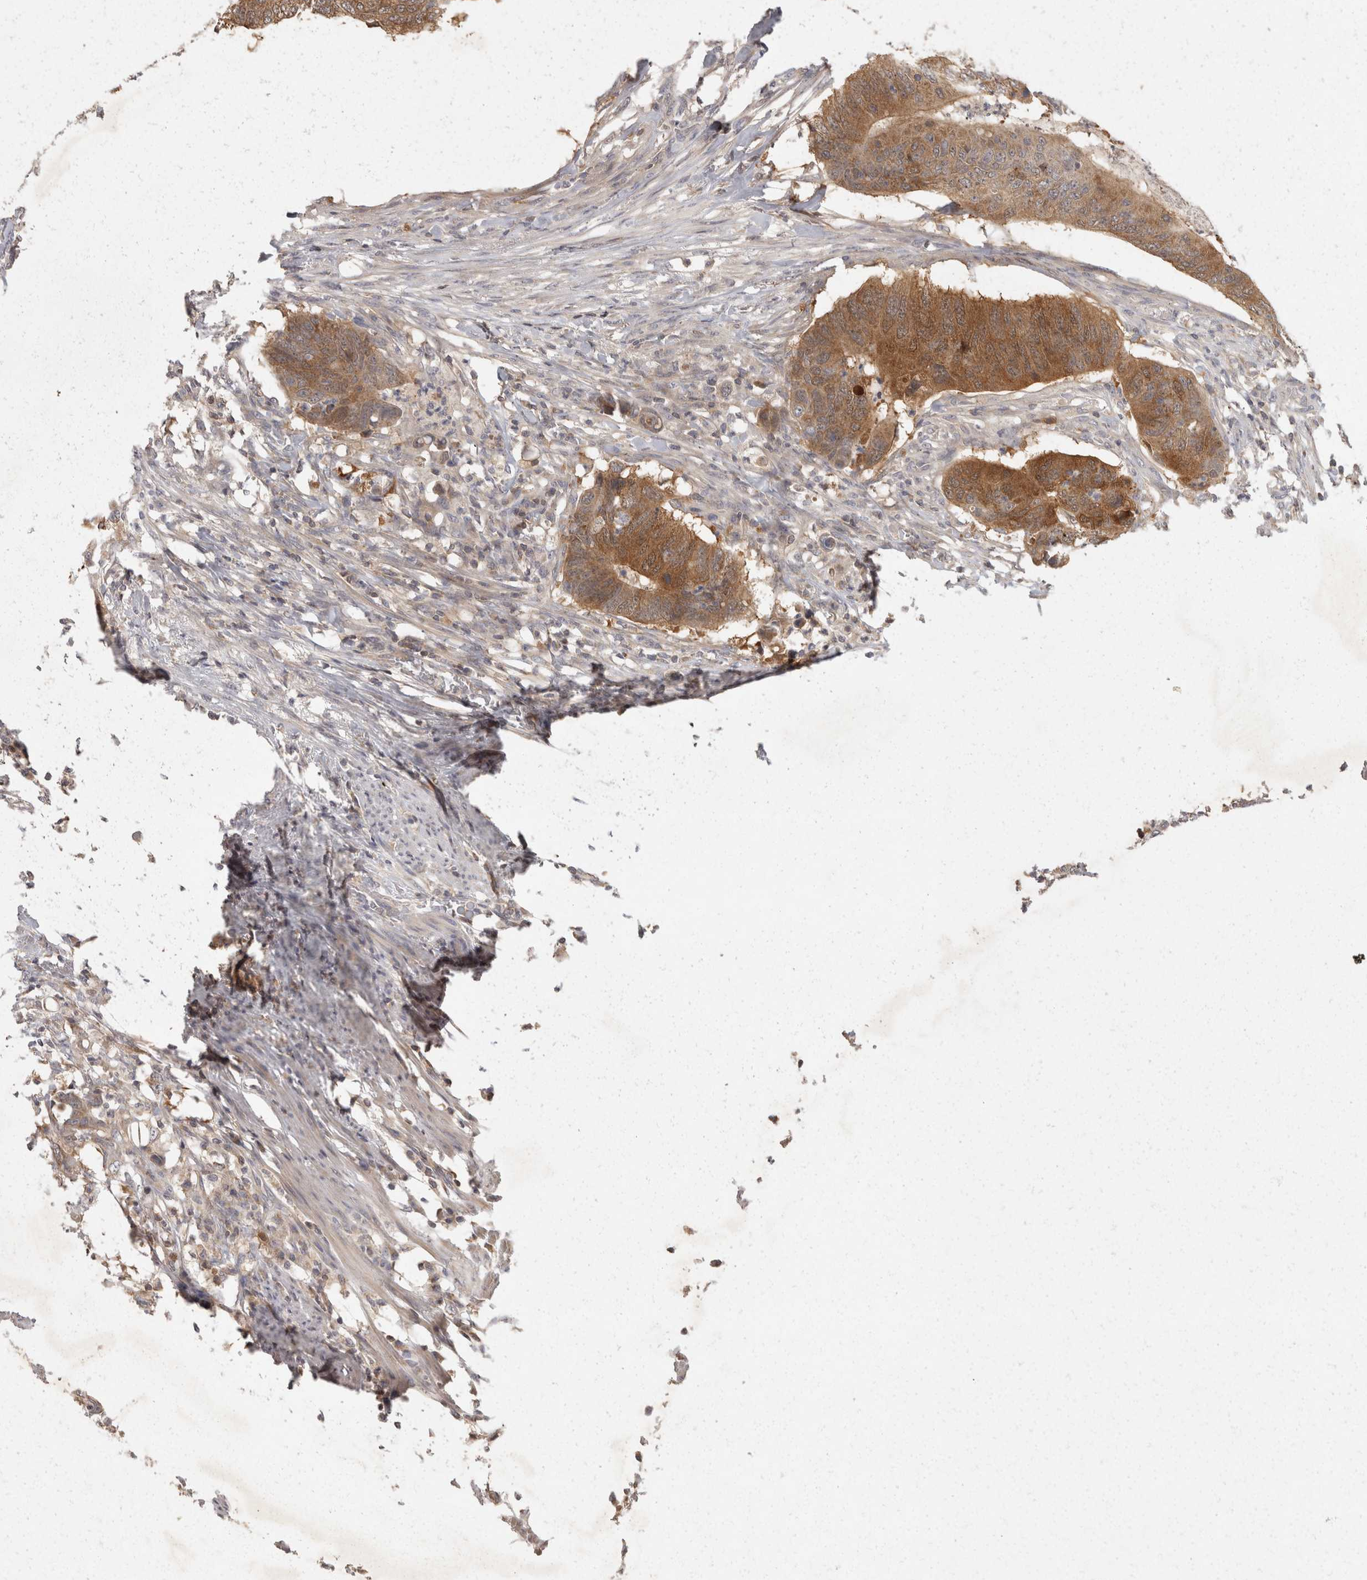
{"staining": {"intensity": "moderate", "quantity": ">75%", "location": "cytoplasmic/membranous"}, "tissue": "colorectal cancer", "cell_type": "Tumor cells", "image_type": "cancer", "snomed": [{"axis": "morphology", "description": "Adenocarcinoma, NOS"}, {"axis": "topography", "description": "Colon"}], "caption": "Colorectal cancer (adenocarcinoma) tissue demonstrates moderate cytoplasmic/membranous staining in about >75% of tumor cells", "gene": "ACAT2", "patient": {"sex": "male", "age": 56}}